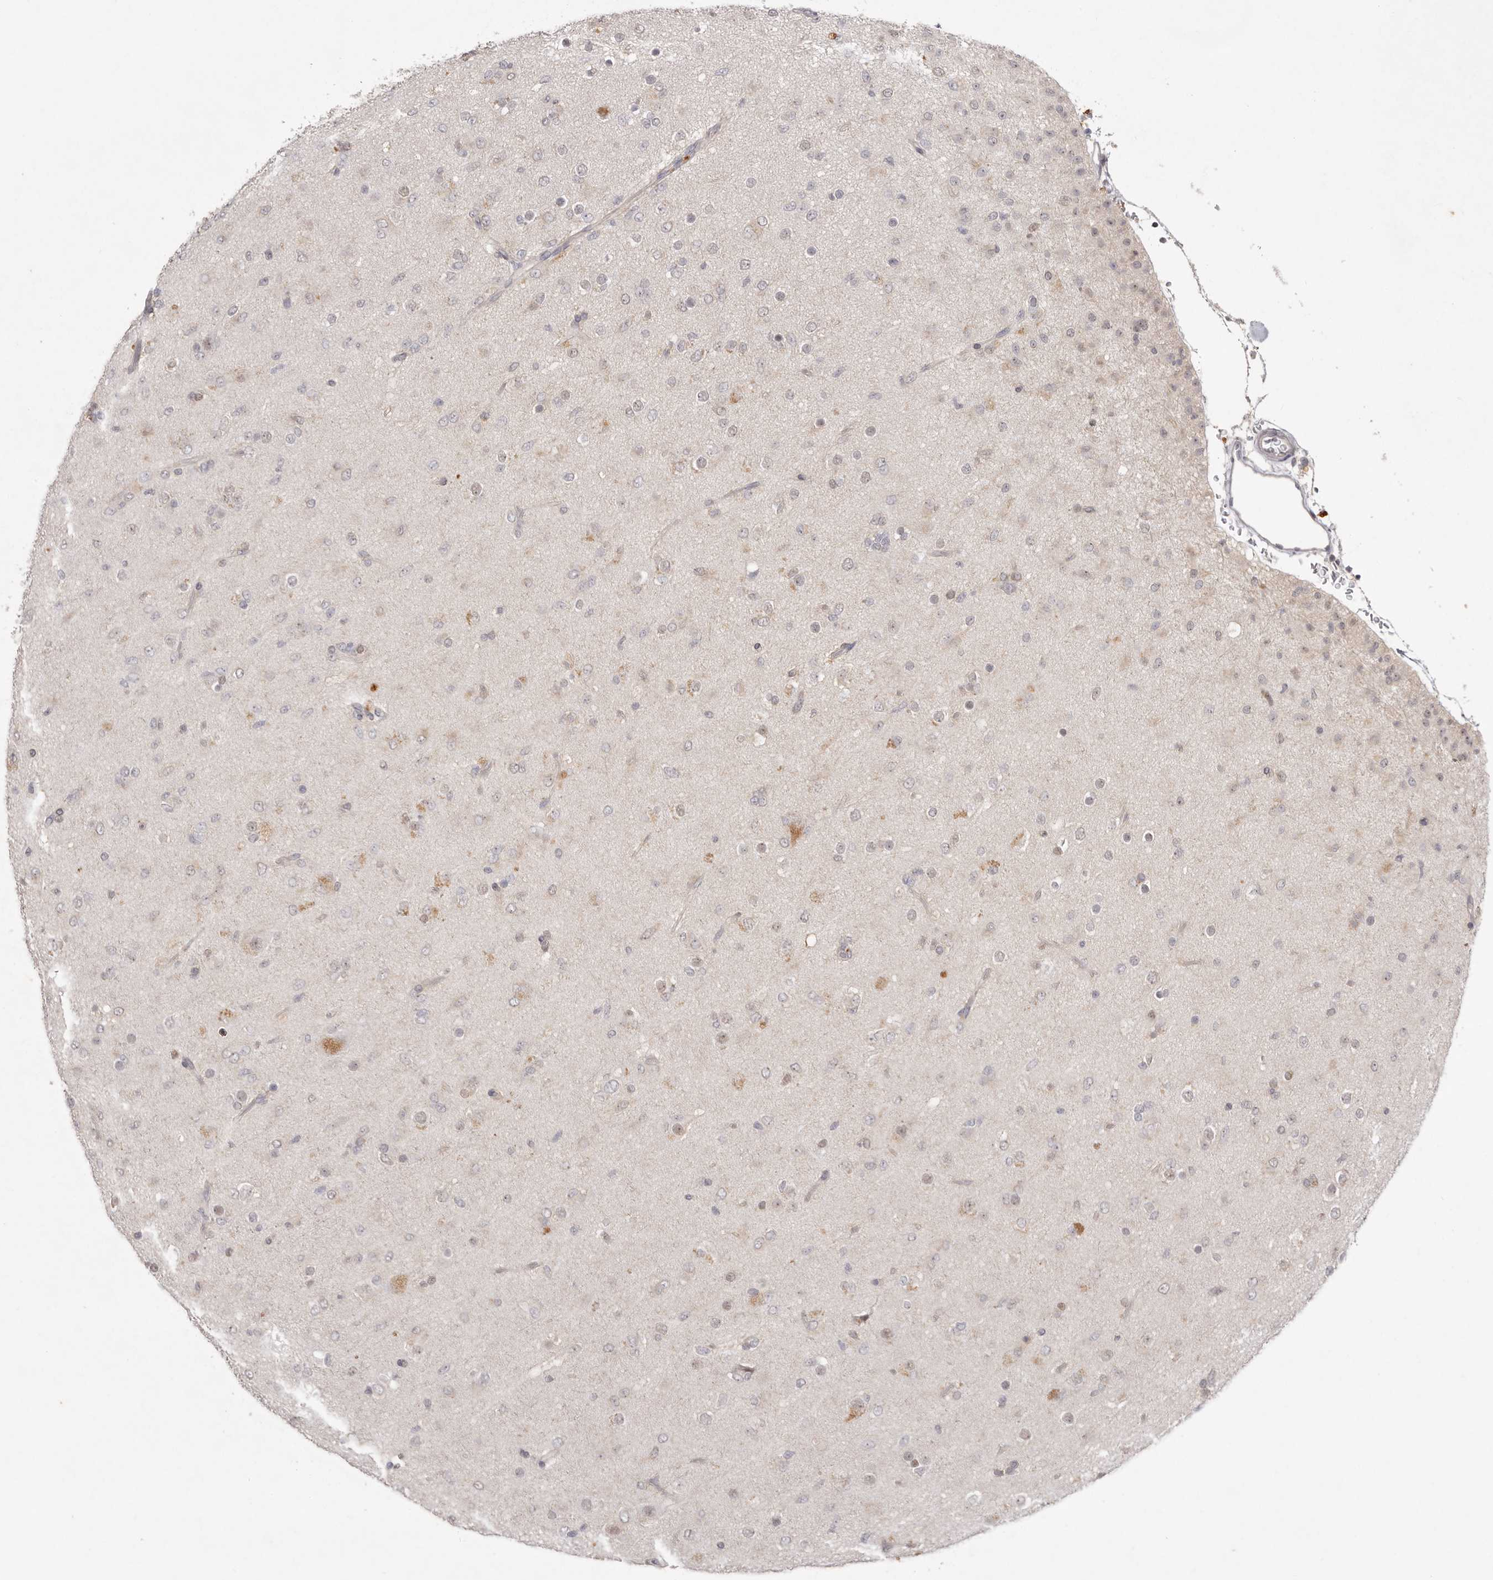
{"staining": {"intensity": "weak", "quantity": "25%-75%", "location": "nuclear"}, "tissue": "glioma", "cell_type": "Tumor cells", "image_type": "cancer", "snomed": [{"axis": "morphology", "description": "Glioma, malignant, Low grade"}, {"axis": "topography", "description": "Brain"}], "caption": "This is an image of immunohistochemistry staining of malignant glioma (low-grade), which shows weak expression in the nuclear of tumor cells.", "gene": "TADA1", "patient": {"sex": "male", "age": 65}}